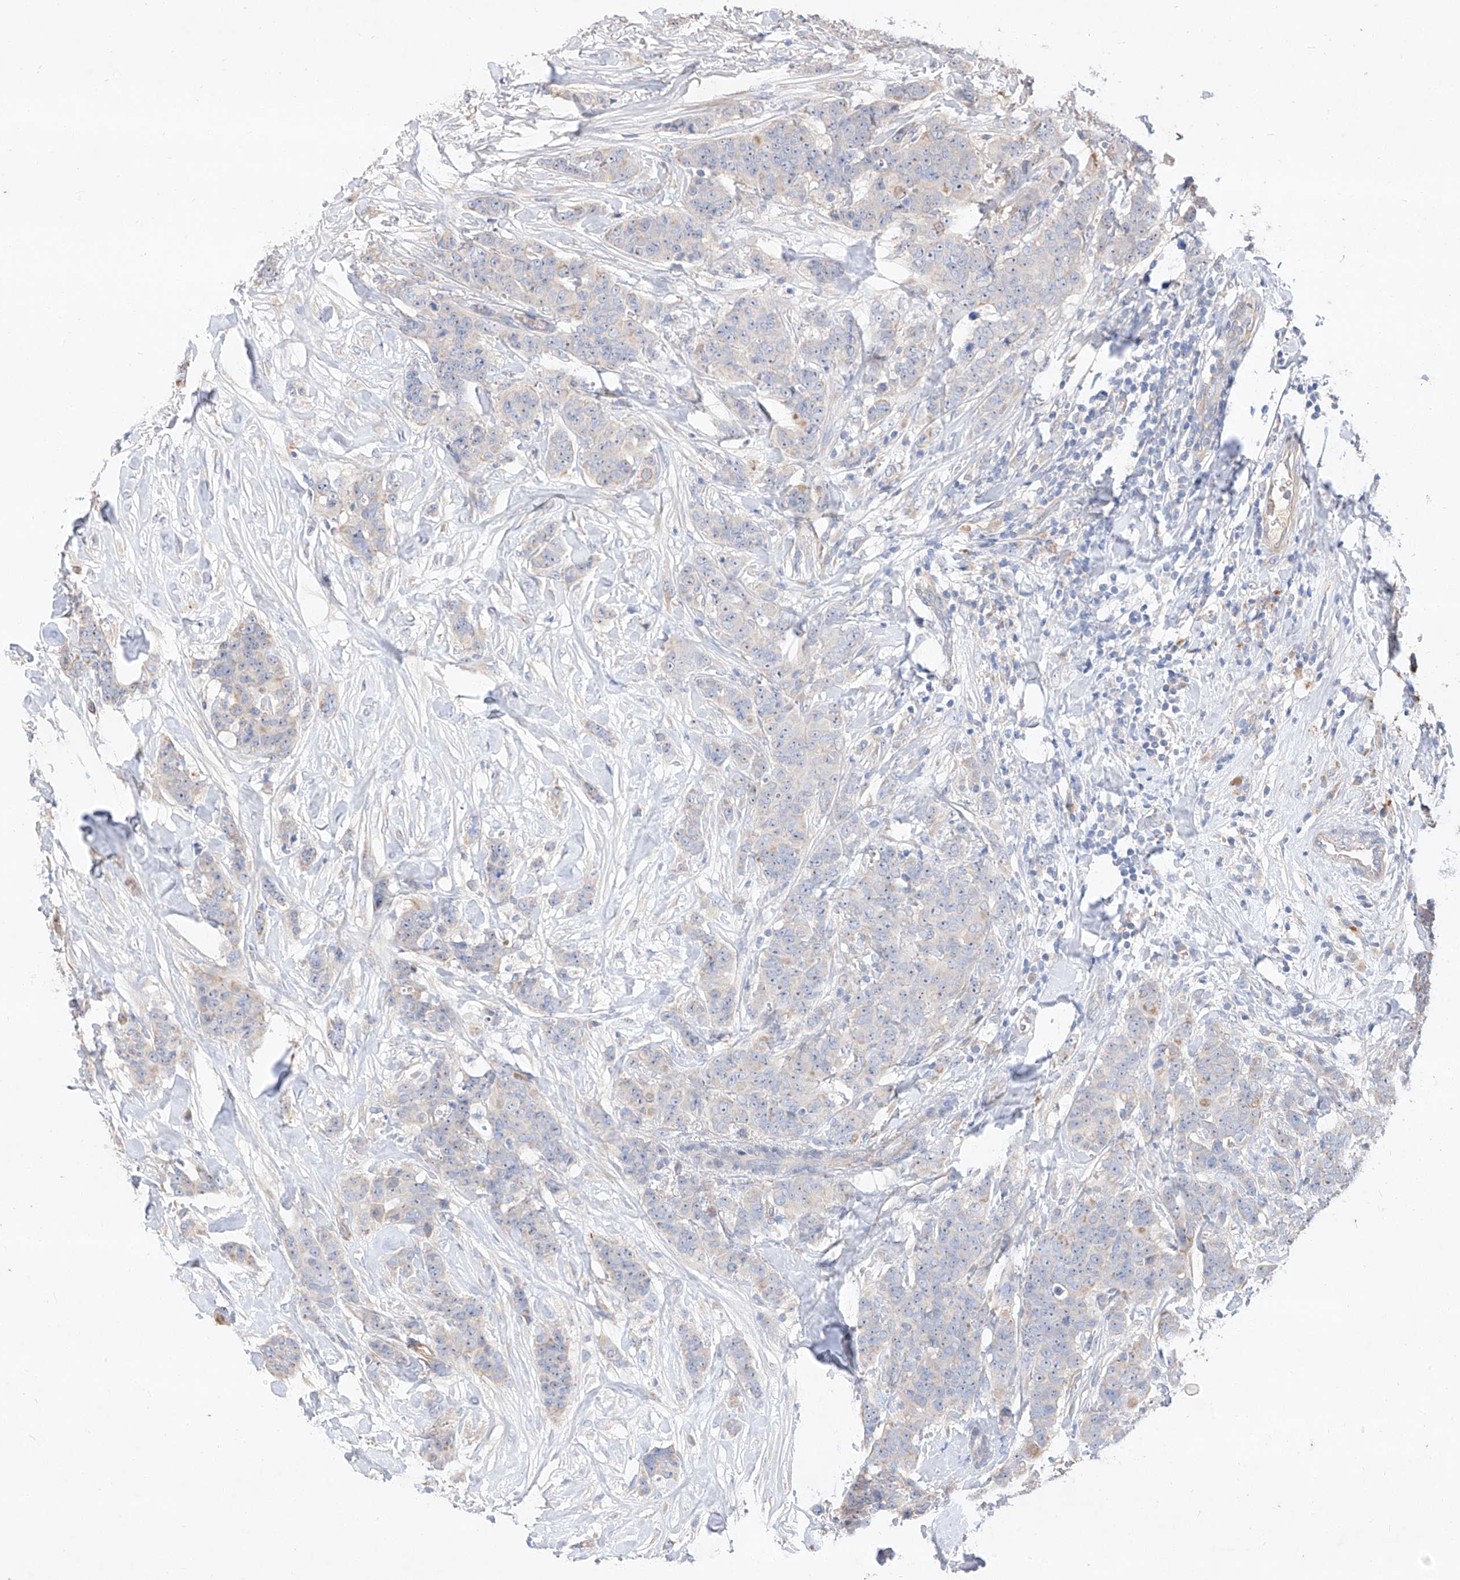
{"staining": {"intensity": "negative", "quantity": "none", "location": "none"}, "tissue": "breast cancer", "cell_type": "Tumor cells", "image_type": "cancer", "snomed": [{"axis": "morphology", "description": "Duct carcinoma"}, {"axis": "topography", "description": "Breast"}], "caption": "The histopathology image reveals no significant positivity in tumor cells of breast infiltrating ductal carcinoma. (DAB immunohistochemistry visualized using brightfield microscopy, high magnification).", "gene": "DIRAS3", "patient": {"sex": "female", "age": 40}}